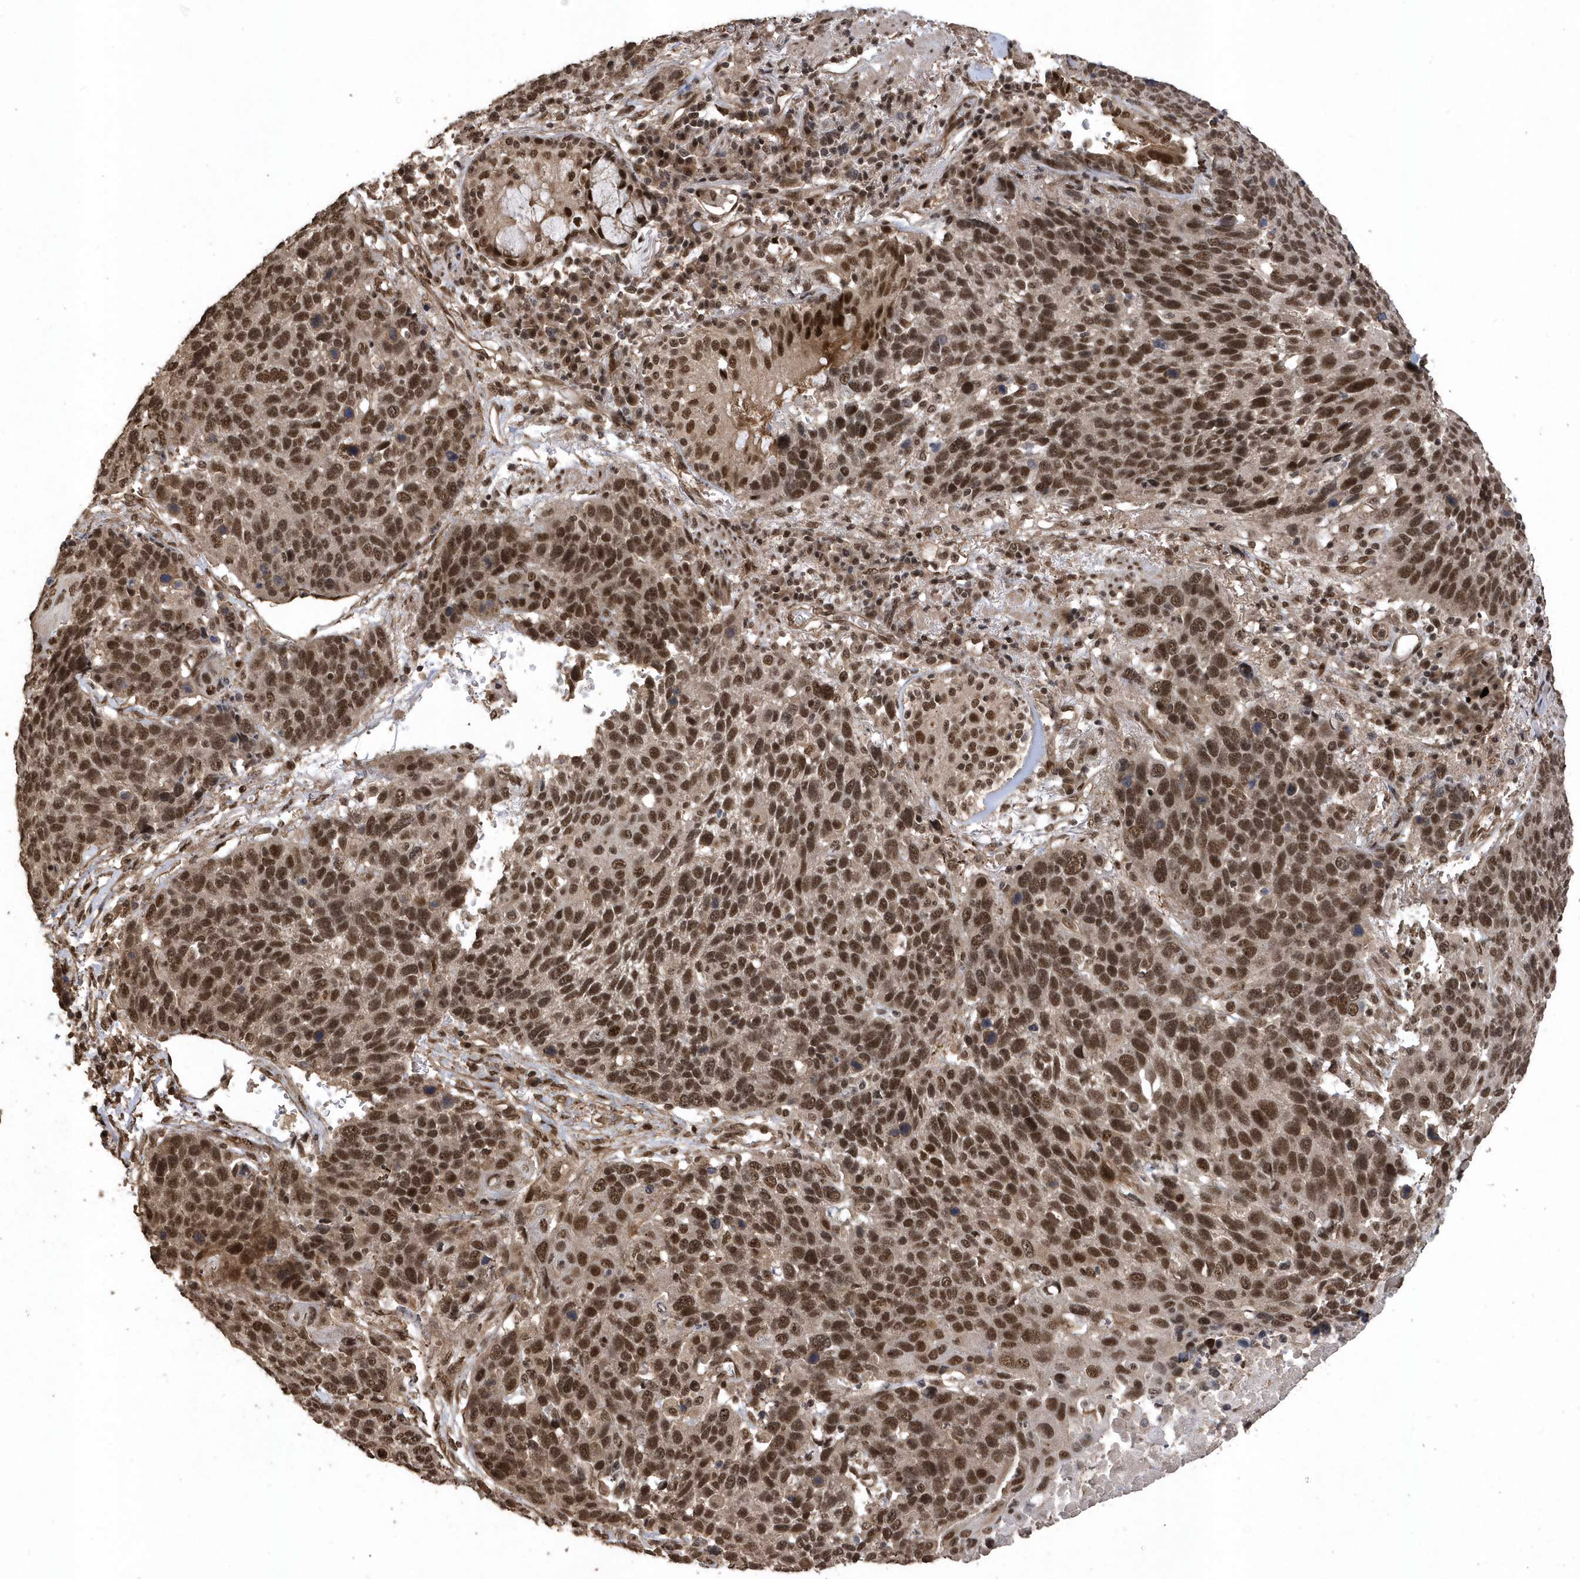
{"staining": {"intensity": "strong", "quantity": ">75%", "location": "nuclear"}, "tissue": "lung cancer", "cell_type": "Tumor cells", "image_type": "cancer", "snomed": [{"axis": "morphology", "description": "Squamous cell carcinoma, NOS"}, {"axis": "topography", "description": "Lung"}], "caption": "Protein analysis of squamous cell carcinoma (lung) tissue exhibits strong nuclear positivity in approximately >75% of tumor cells.", "gene": "INTS12", "patient": {"sex": "male", "age": 66}}